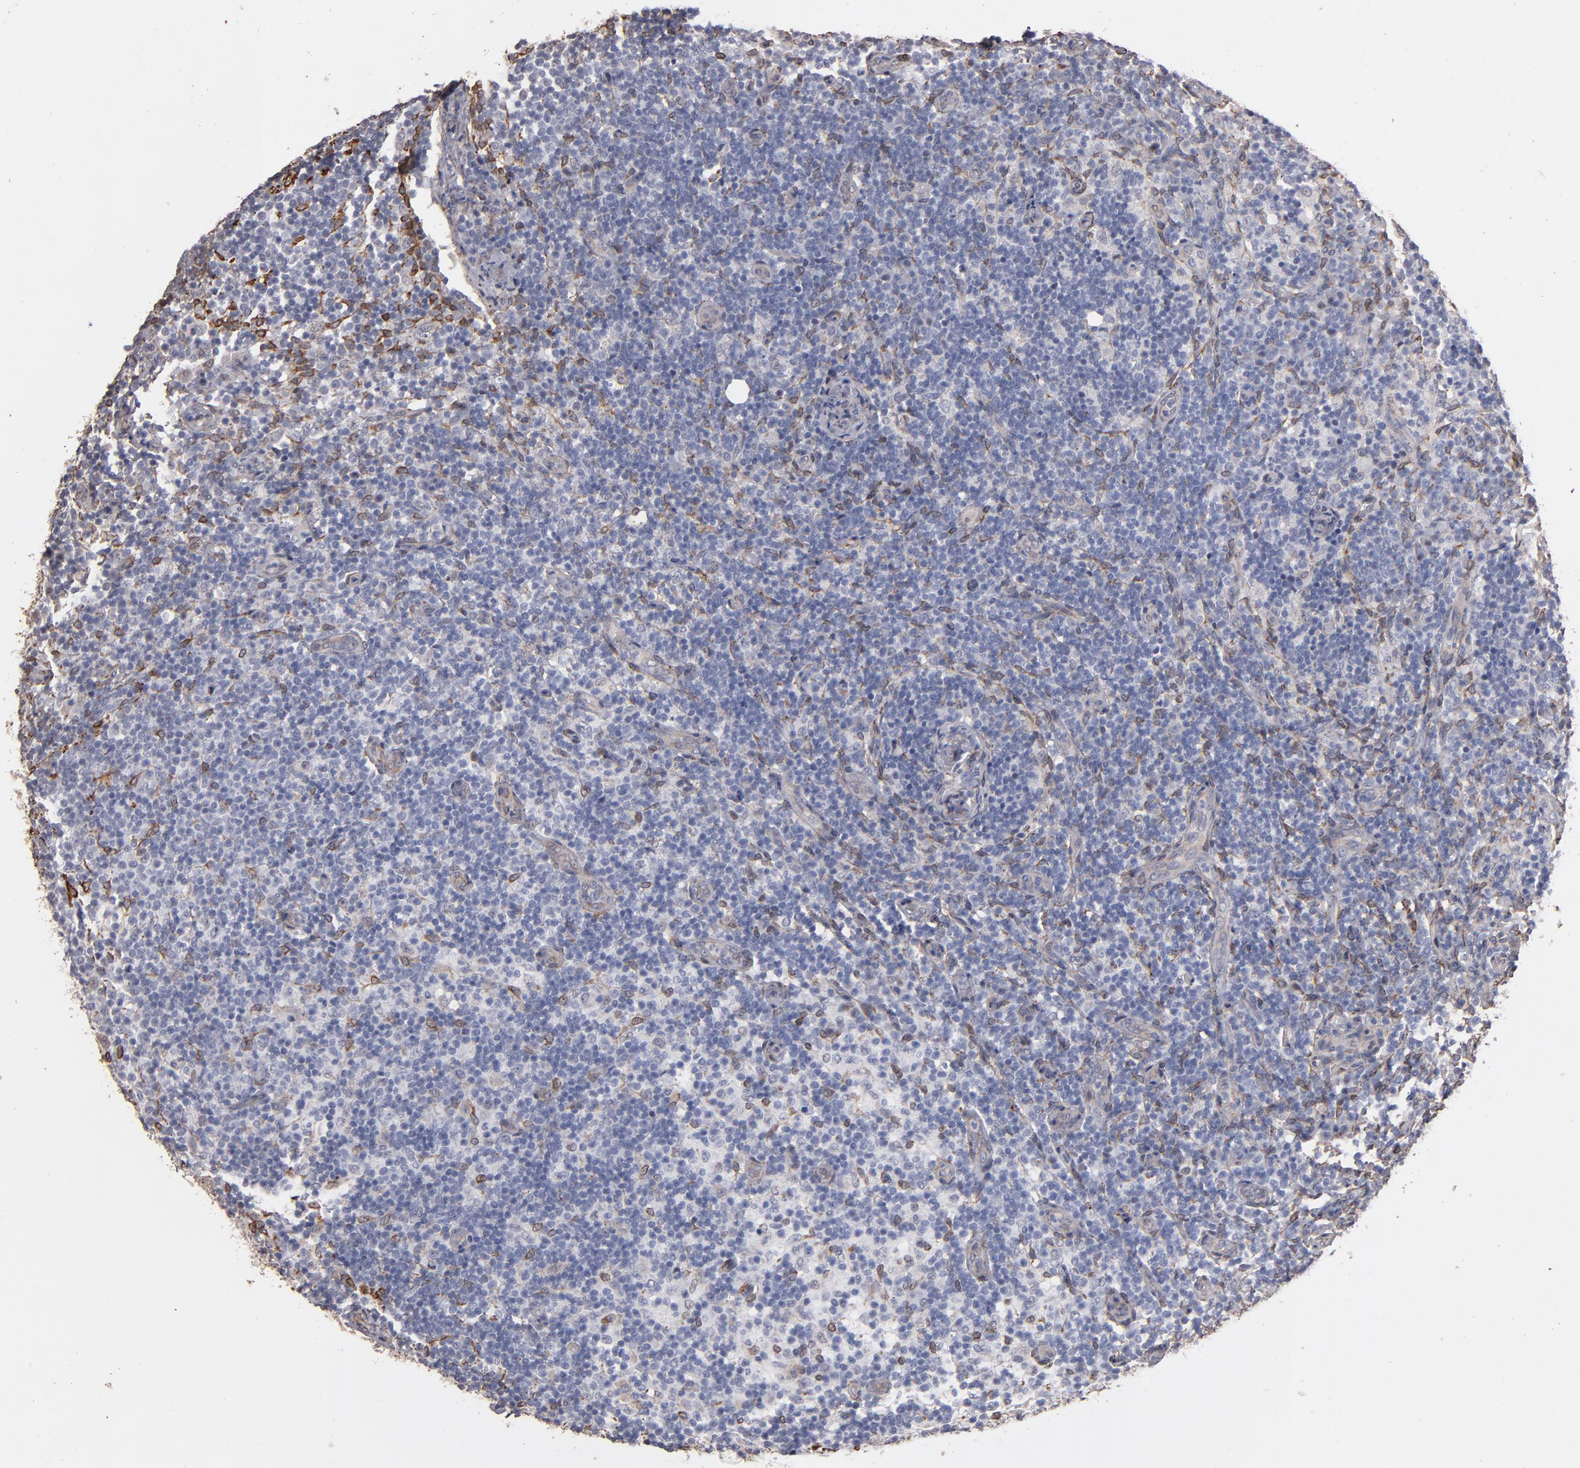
{"staining": {"intensity": "moderate", "quantity": "25%-75%", "location": "cytoplasmic/membranous"}, "tissue": "lymph node", "cell_type": "Germinal center cells", "image_type": "normal", "snomed": [{"axis": "morphology", "description": "Normal tissue, NOS"}, {"axis": "morphology", "description": "Inflammation, NOS"}, {"axis": "topography", "description": "Lymph node"}], "caption": "Immunohistochemistry (IHC) (DAB (3,3'-diaminobenzidine)) staining of unremarkable lymph node demonstrates moderate cytoplasmic/membranous protein positivity in about 25%-75% of germinal center cells.", "gene": "PGRMC1", "patient": {"sex": "male", "age": 46}}